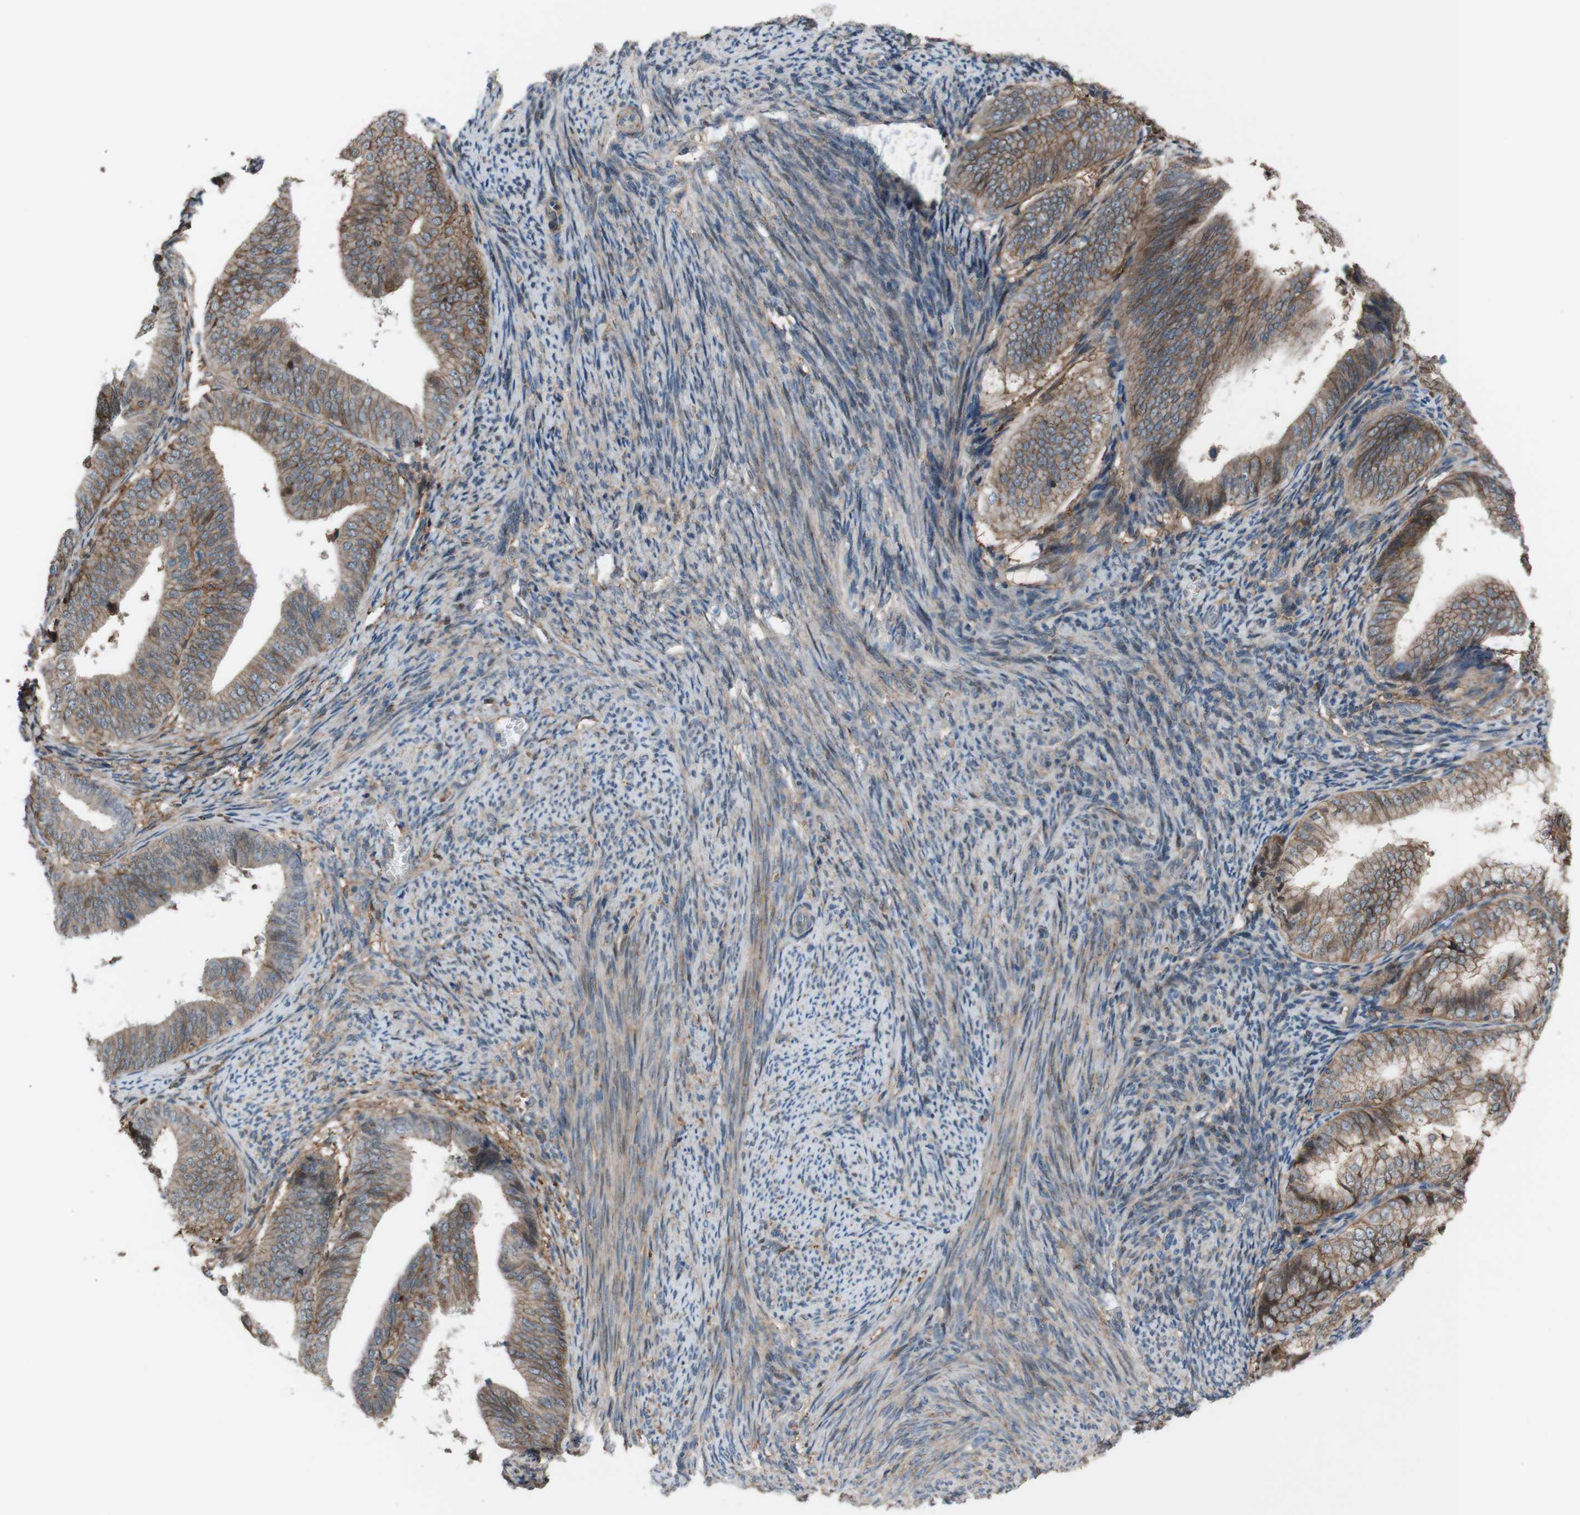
{"staining": {"intensity": "weak", "quantity": ">75%", "location": "cytoplasmic/membranous"}, "tissue": "endometrial cancer", "cell_type": "Tumor cells", "image_type": "cancer", "snomed": [{"axis": "morphology", "description": "Adenocarcinoma, NOS"}, {"axis": "topography", "description": "Endometrium"}], "caption": "Adenocarcinoma (endometrial) stained with immunohistochemistry exhibits weak cytoplasmic/membranous expression in about >75% of tumor cells. (DAB (3,3'-diaminobenzidine) IHC with brightfield microscopy, high magnification).", "gene": "ATP2B1", "patient": {"sex": "female", "age": 63}}